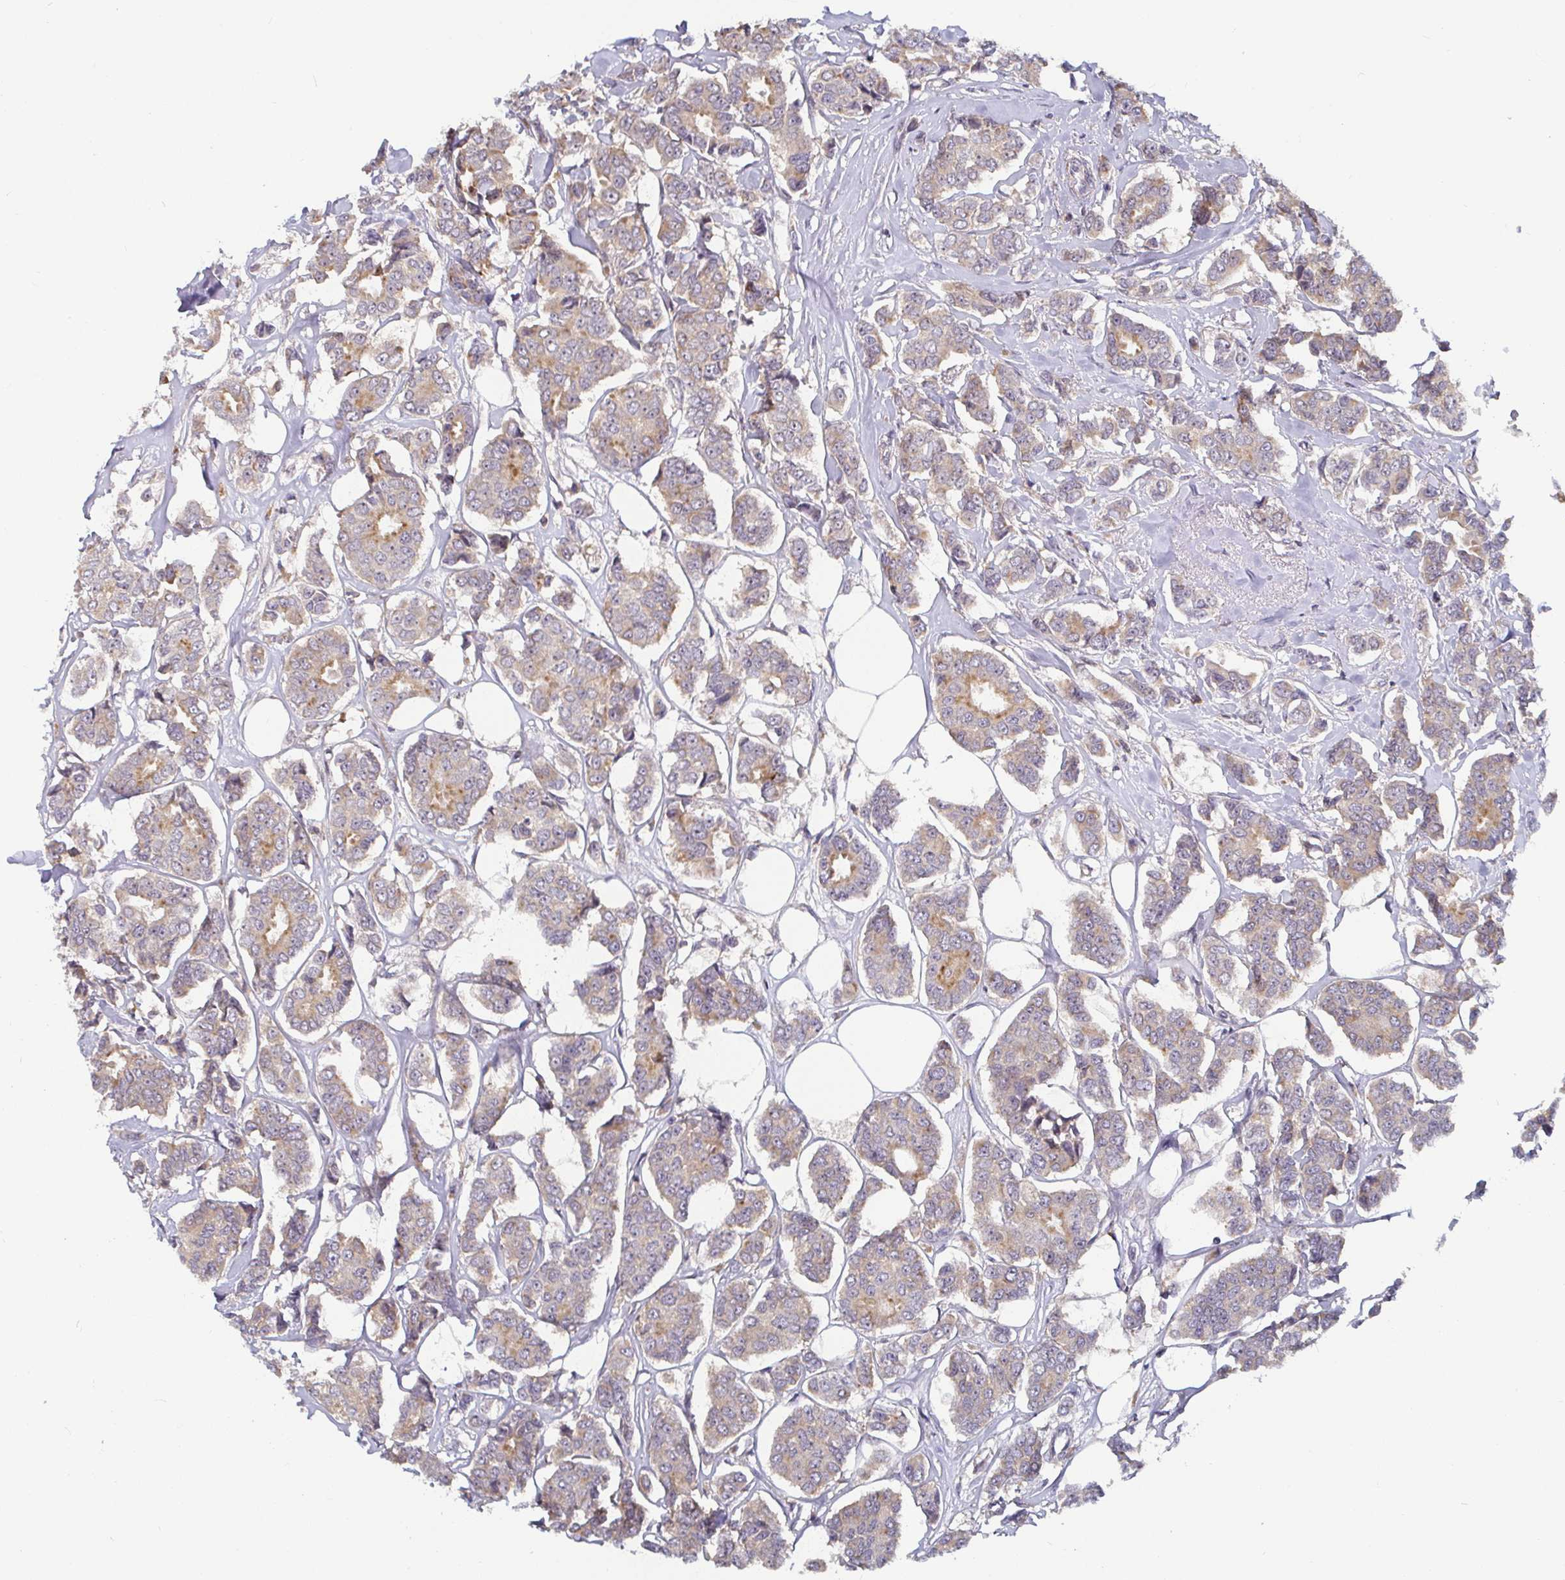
{"staining": {"intensity": "weak", "quantity": "<25%", "location": "cytoplasmic/membranous"}, "tissue": "breast cancer", "cell_type": "Tumor cells", "image_type": "cancer", "snomed": [{"axis": "morphology", "description": "Duct carcinoma"}, {"axis": "topography", "description": "Breast"}], "caption": "DAB immunohistochemical staining of infiltrating ductal carcinoma (breast) shows no significant expression in tumor cells.", "gene": "CDH18", "patient": {"sex": "female", "age": 94}}